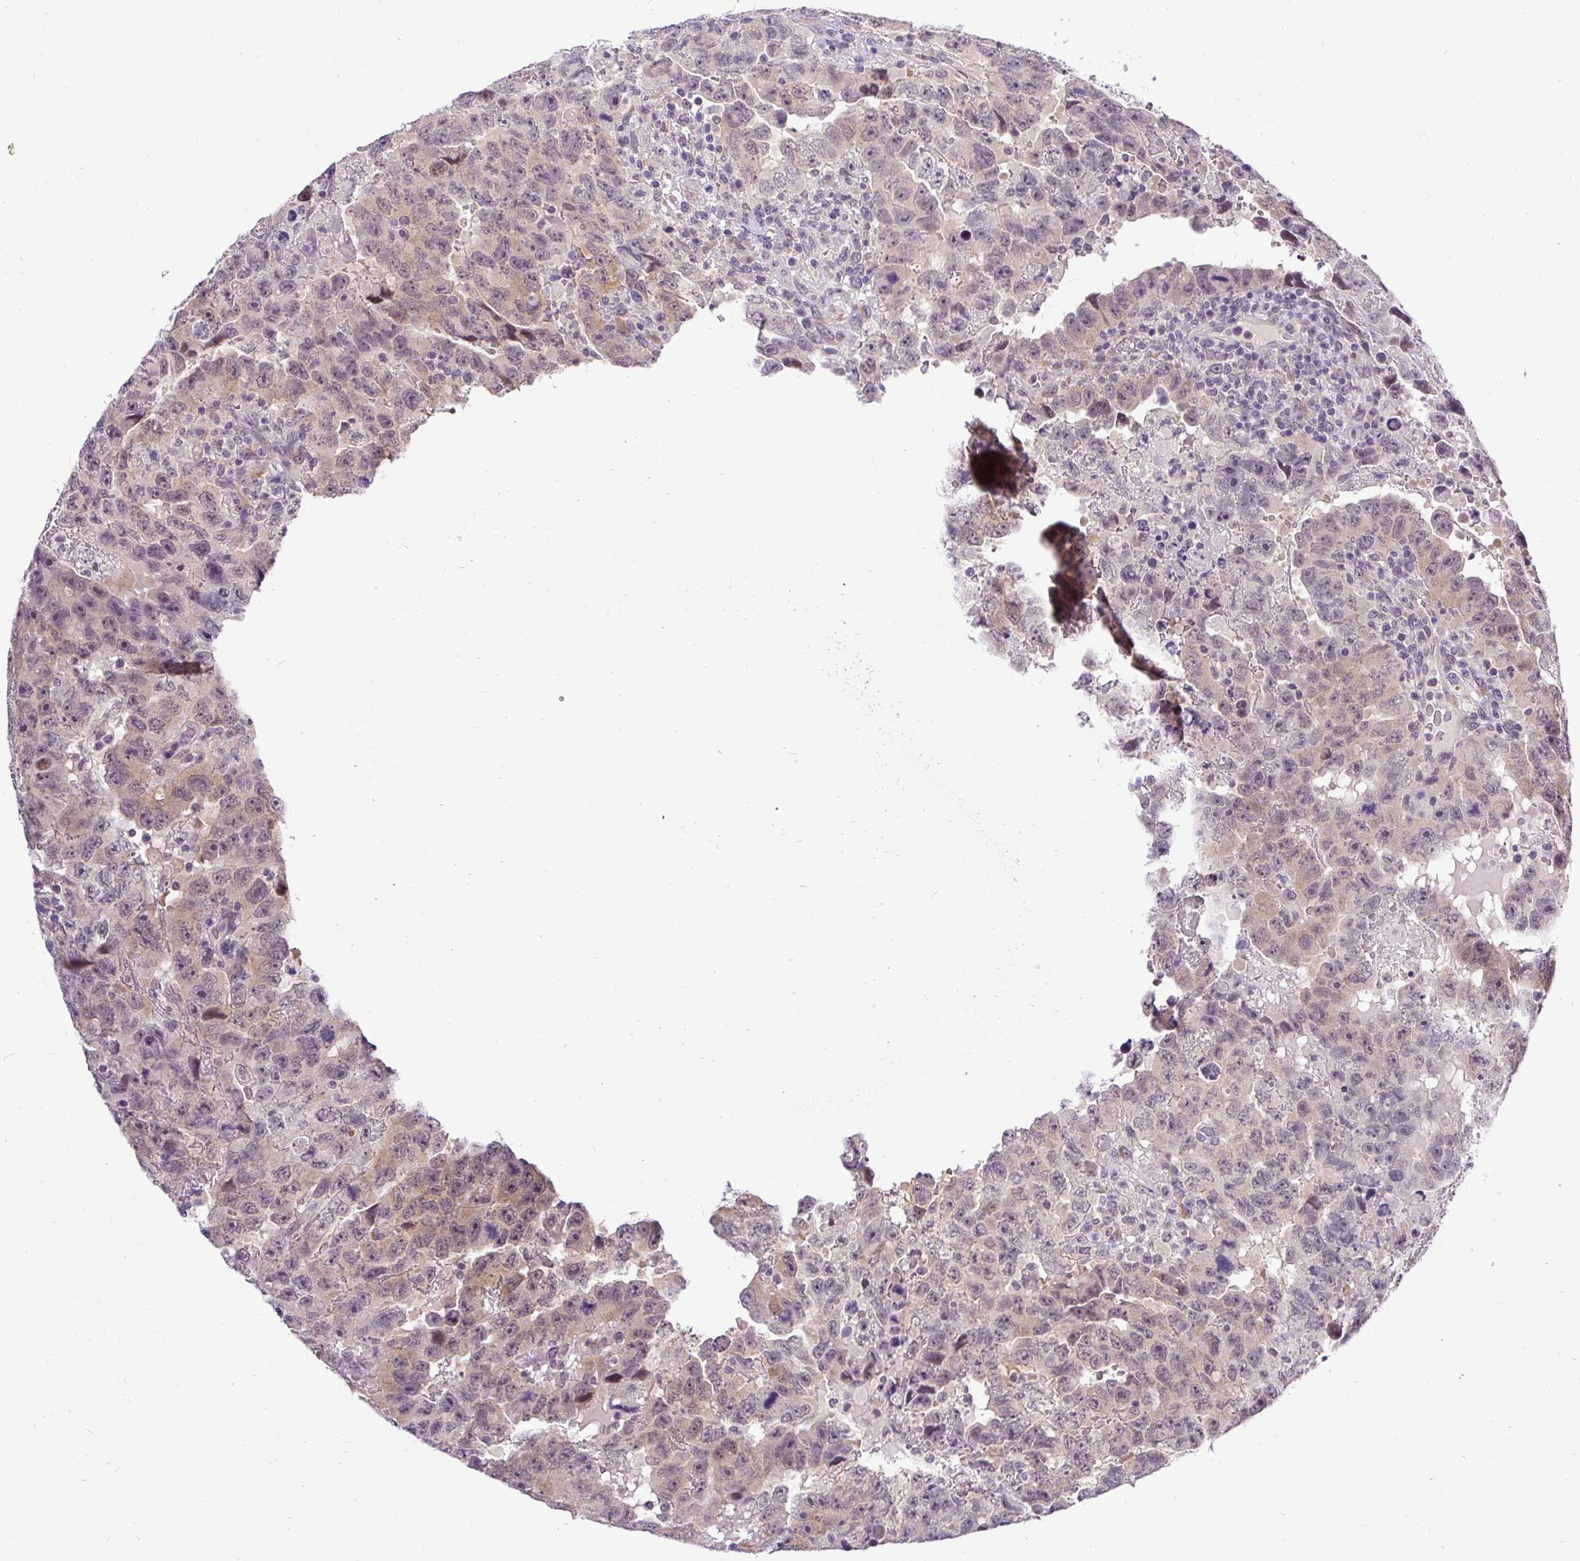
{"staining": {"intensity": "weak", "quantity": "25%-75%", "location": "cytoplasmic/membranous,nuclear"}, "tissue": "testis cancer", "cell_type": "Tumor cells", "image_type": "cancer", "snomed": [{"axis": "morphology", "description": "Carcinoma, Embryonal, NOS"}, {"axis": "topography", "description": "Testis"}], "caption": "Protein expression analysis of embryonal carcinoma (testis) shows weak cytoplasmic/membranous and nuclear expression in approximately 25%-75% of tumor cells.", "gene": "FAM117B", "patient": {"sex": "male", "age": 24}}